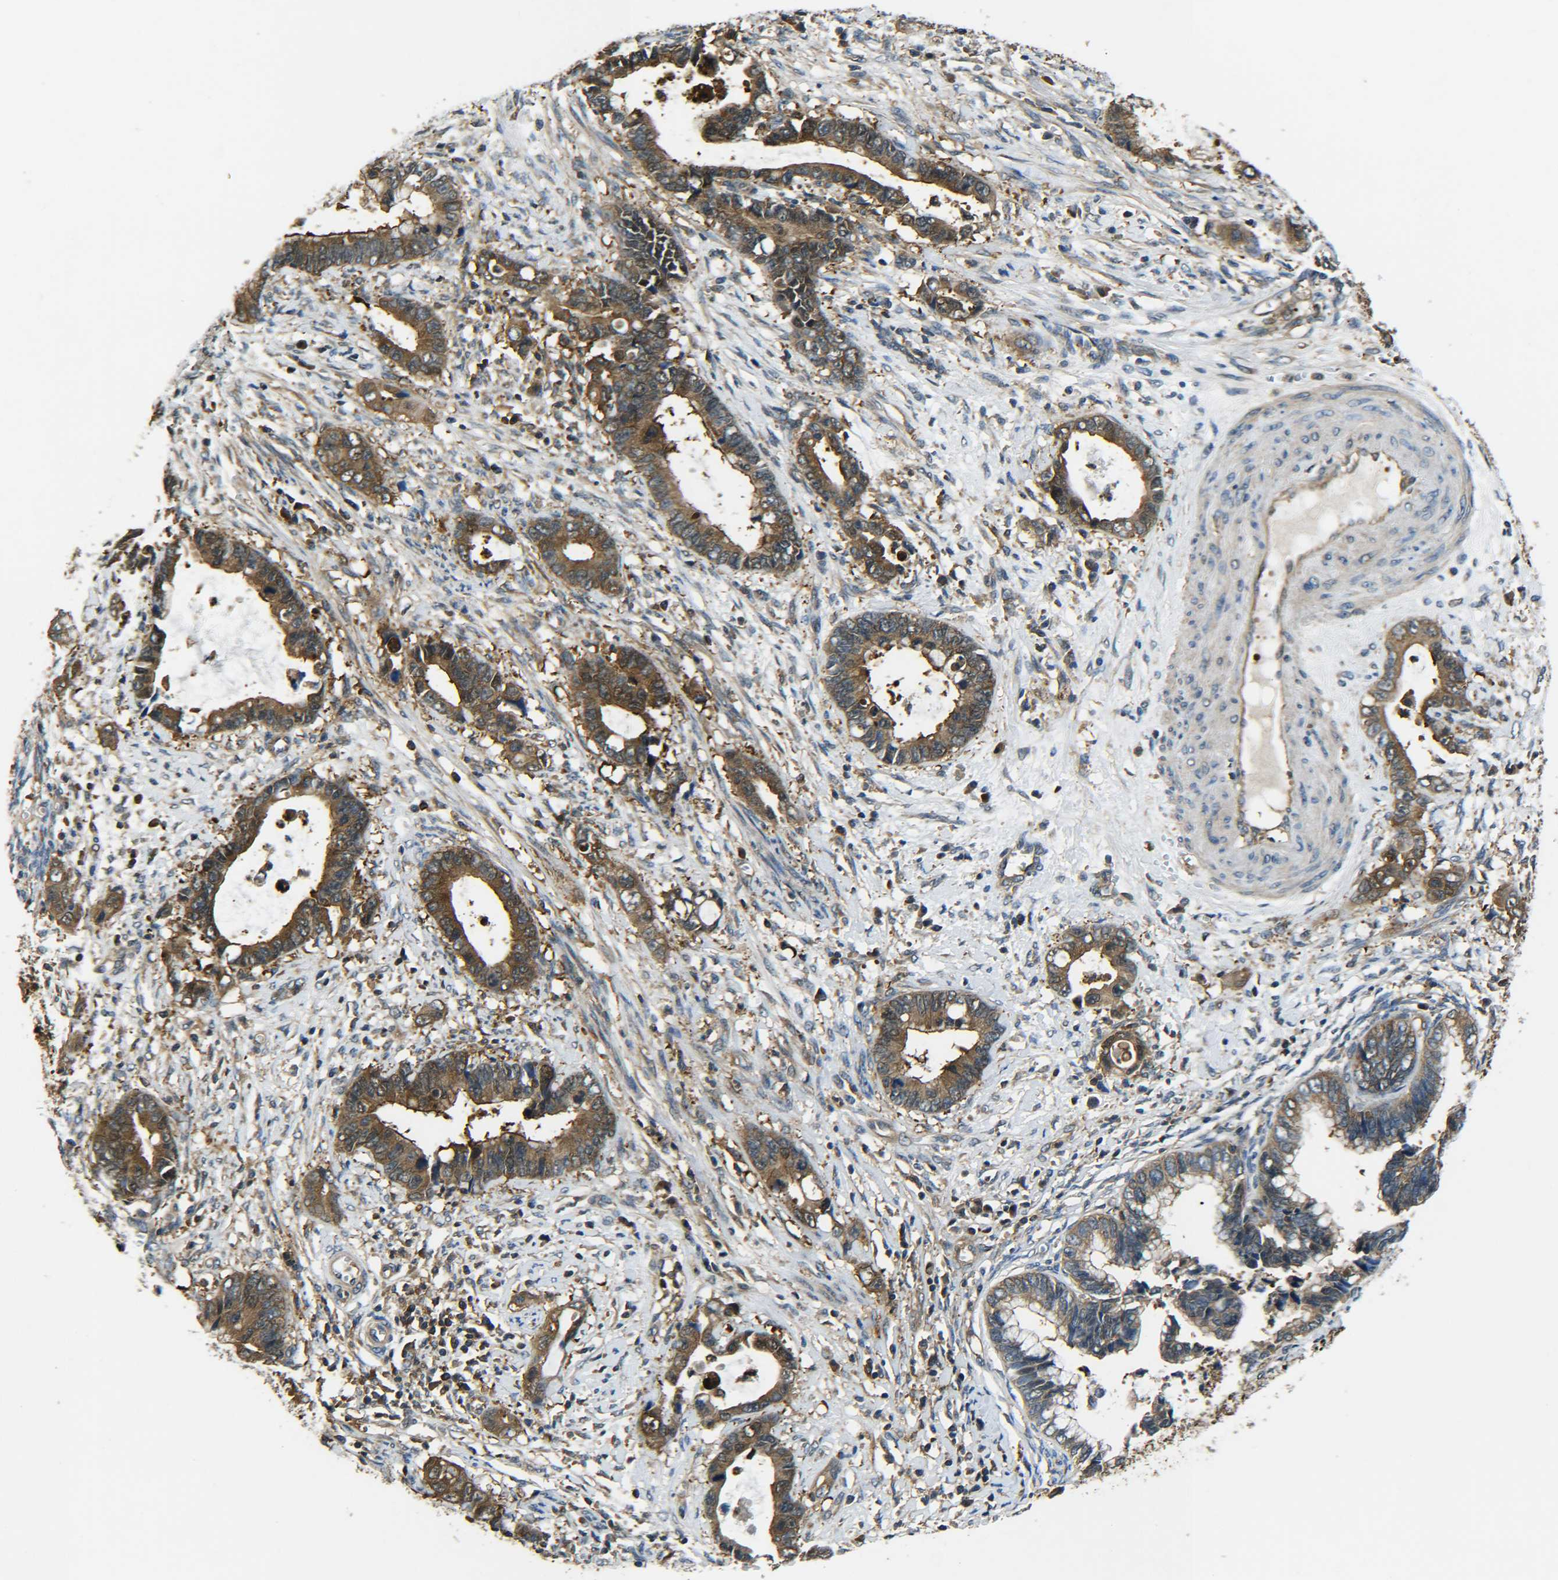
{"staining": {"intensity": "moderate", "quantity": ">75%", "location": "cytoplasmic/membranous"}, "tissue": "cervical cancer", "cell_type": "Tumor cells", "image_type": "cancer", "snomed": [{"axis": "morphology", "description": "Adenocarcinoma, NOS"}, {"axis": "topography", "description": "Cervix"}], "caption": "This is a photomicrograph of immunohistochemistry (IHC) staining of cervical cancer, which shows moderate expression in the cytoplasmic/membranous of tumor cells.", "gene": "PREB", "patient": {"sex": "female", "age": 44}}